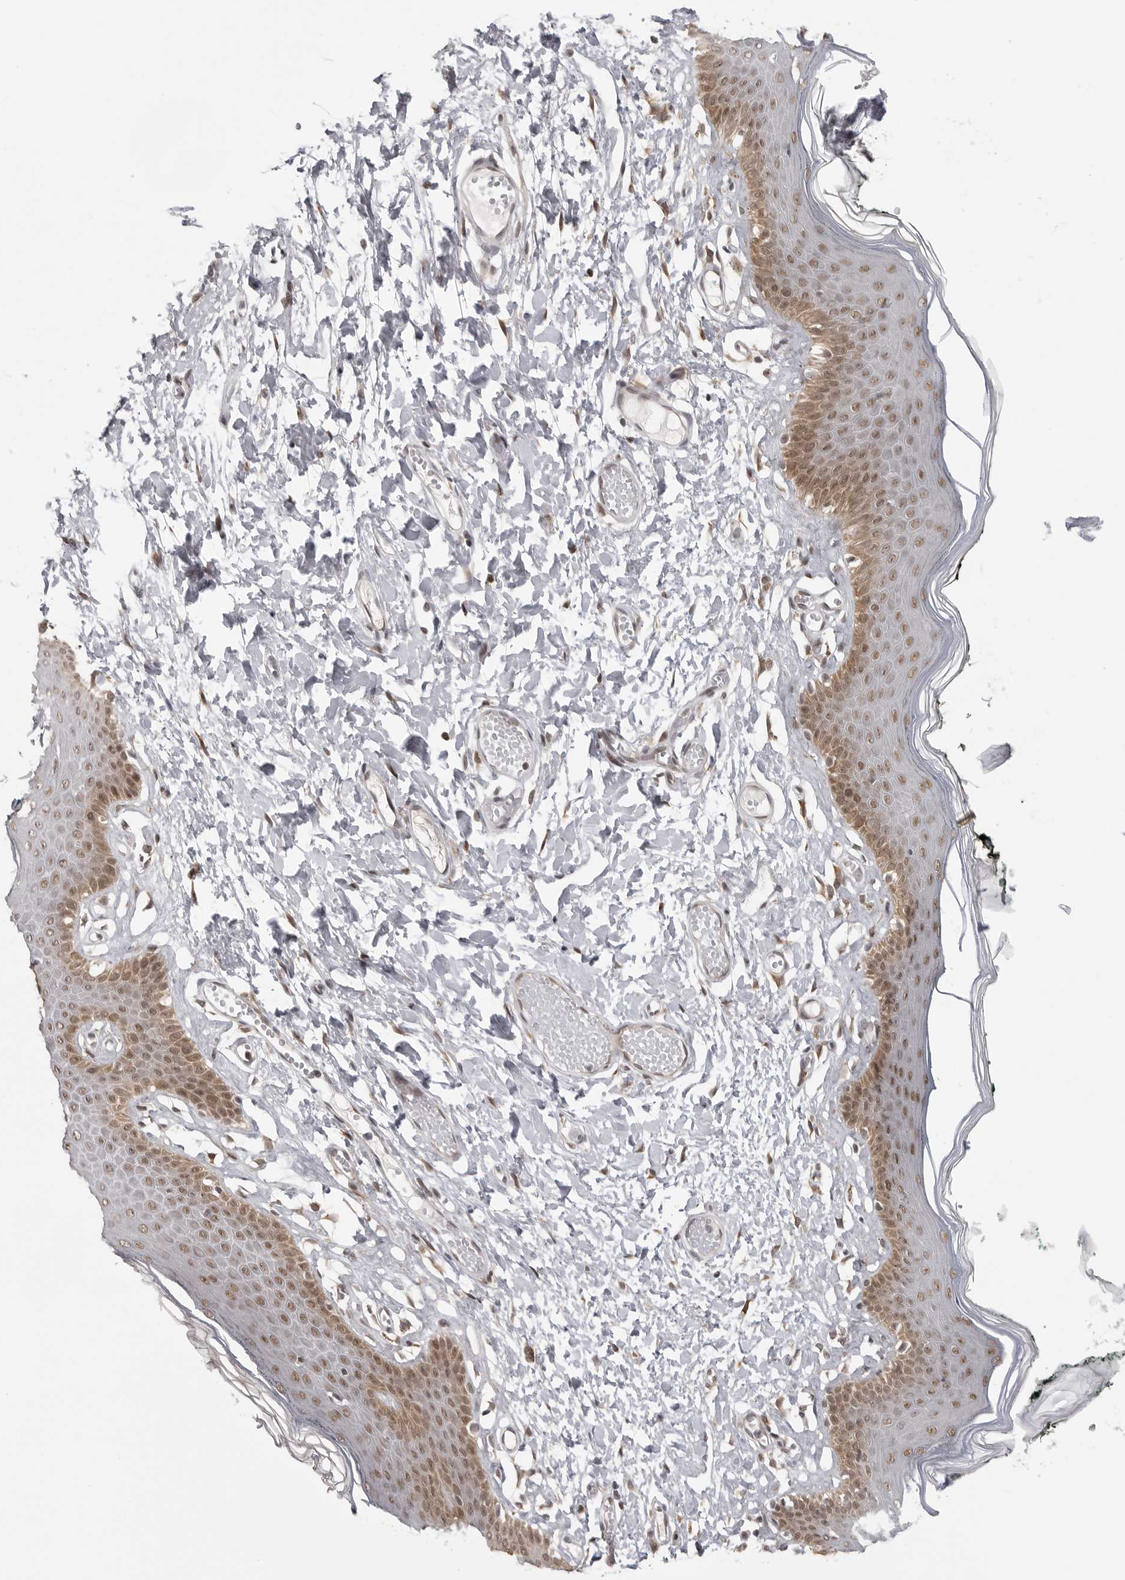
{"staining": {"intensity": "moderate", "quantity": ">75%", "location": "nuclear"}, "tissue": "skin", "cell_type": "Epidermal cells", "image_type": "normal", "snomed": [{"axis": "morphology", "description": "Normal tissue, NOS"}, {"axis": "morphology", "description": "Inflammation, NOS"}, {"axis": "topography", "description": "Vulva"}], "caption": "This histopathology image reveals IHC staining of normal skin, with medium moderate nuclear expression in approximately >75% of epidermal cells.", "gene": "PRDM10", "patient": {"sex": "female", "age": 84}}